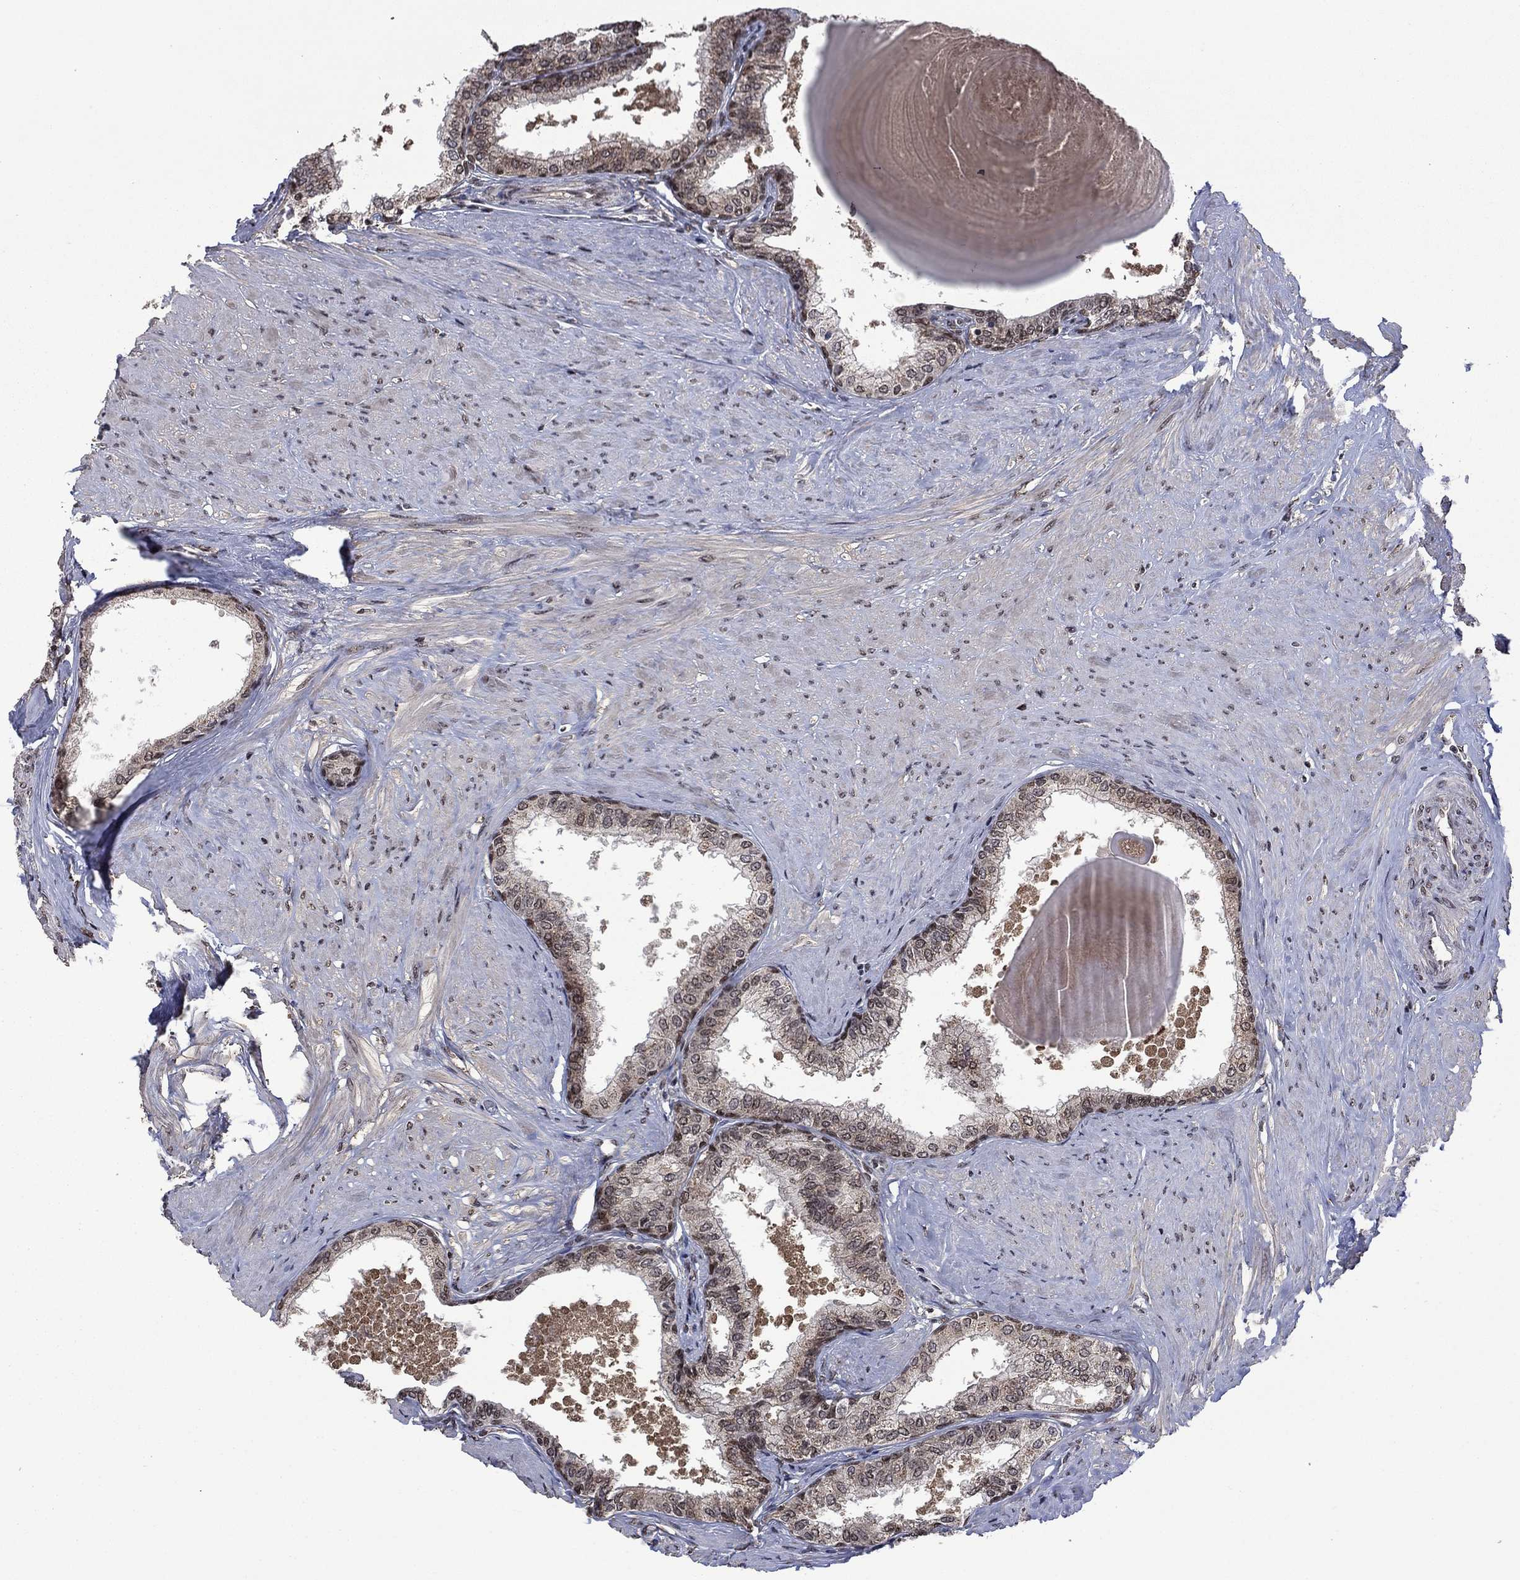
{"staining": {"intensity": "moderate", "quantity": "<25%", "location": "cytoplasmic/membranous"}, "tissue": "prostate", "cell_type": "Glandular cells", "image_type": "normal", "snomed": [{"axis": "morphology", "description": "Normal tissue, NOS"}, {"axis": "topography", "description": "Prostate"}], "caption": "Glandular cells demonstrate low levels of moderate cytoplasmic/membranous positivity in about <25% of cells in unremarkable prostate.", "gene": "FBLL1", "patient": {"sex": "male", "age": 63}}